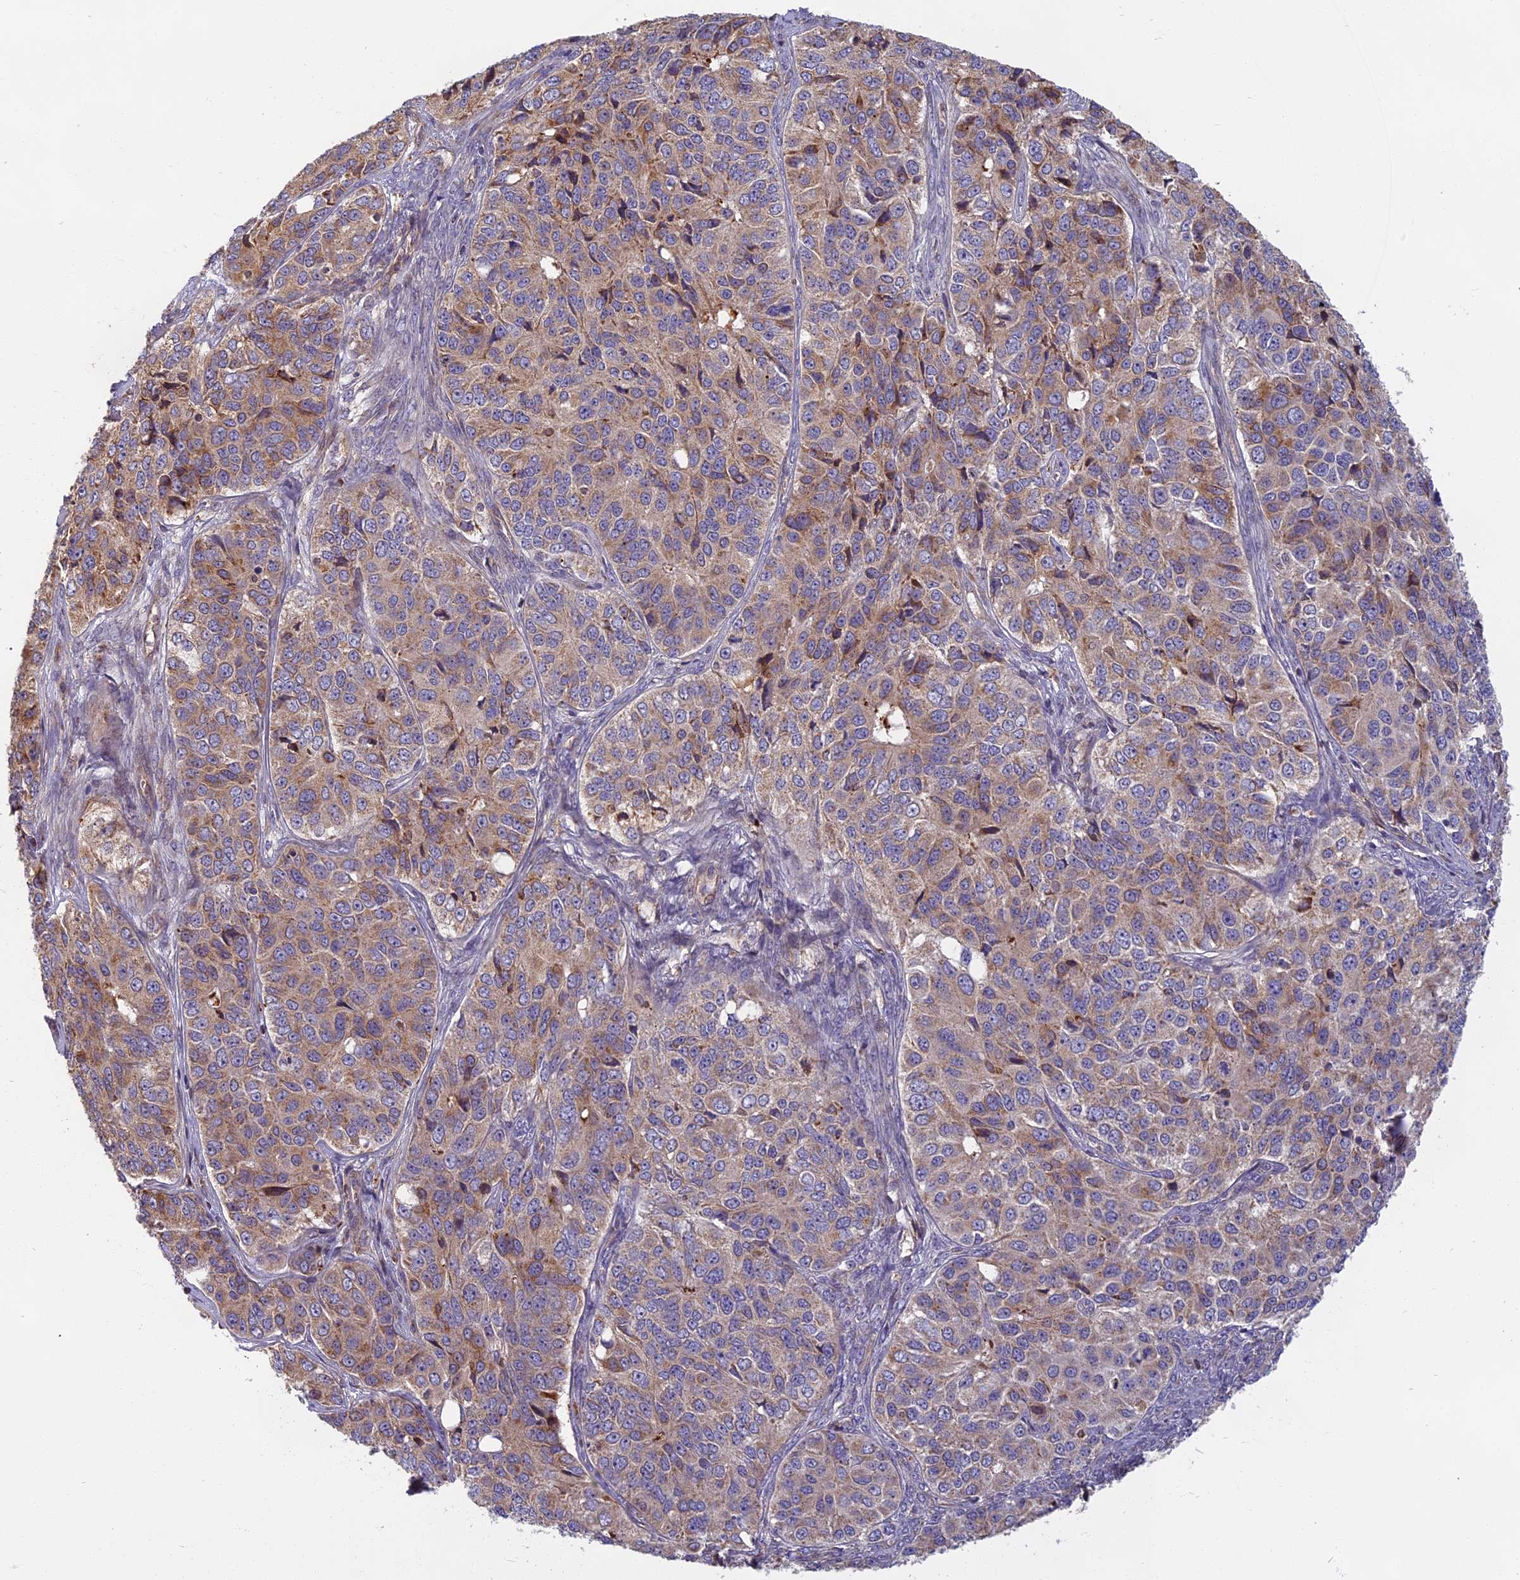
{"staining": {"intensity": "weak", "quantity": "25%-75%", "location": "cytoplasmic/membranous"}, "tissue": "ovarian cancer", "cell_type": "Tumor cells", "image_type": "cancer", "snomed": [{"axis": "morphology", "description": "Carcinoma, endometroid"}, {"axis": "topography", "description": "Ovary"}], "caption": "A low amount of weak cytoplasmic/membranous staining is seen in approximately 25%-75% of tumor cells in ovarian endometroid carcinoma tissue.", "gene": "EDAR", "patient": {"sex": "female", "age": 51}}